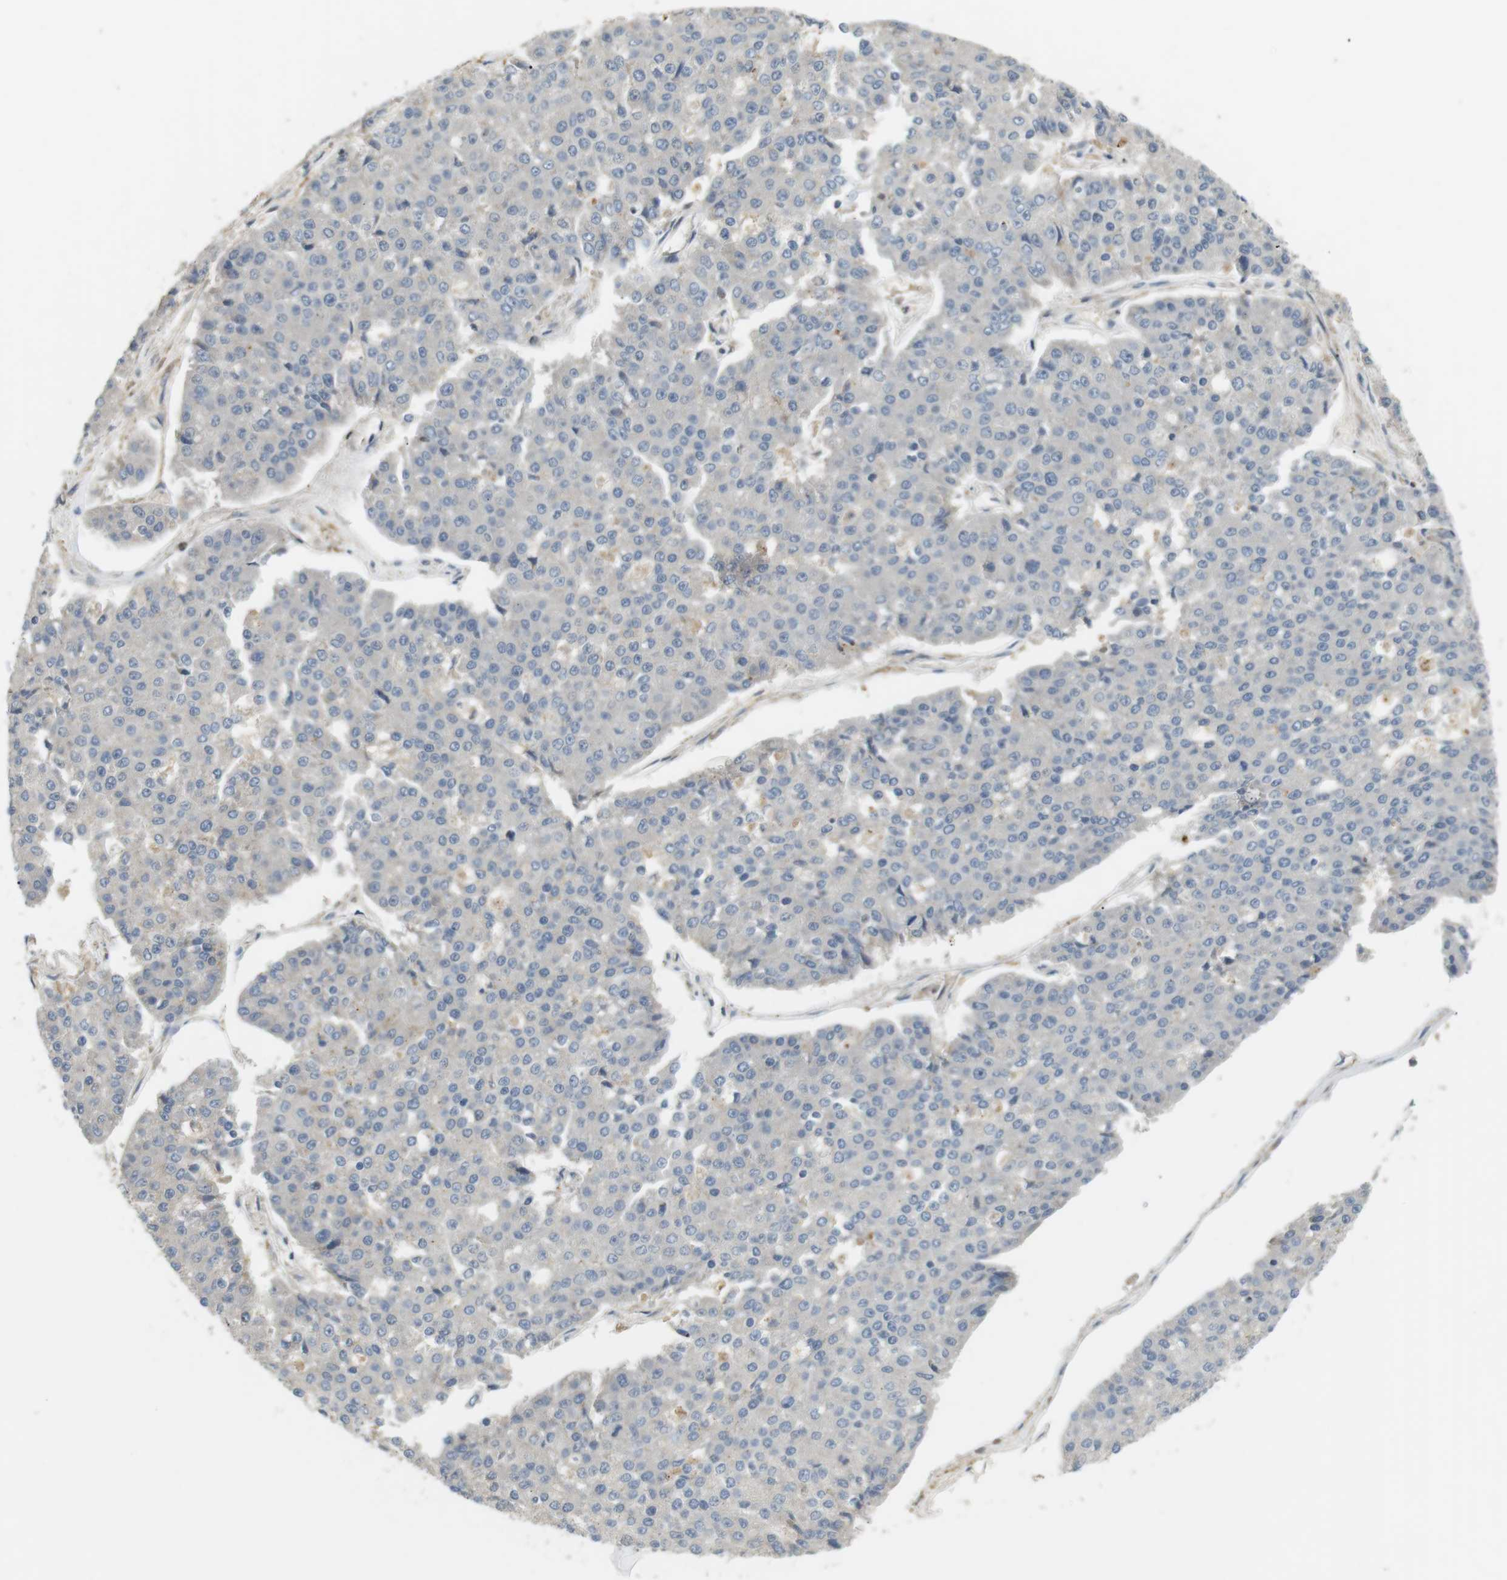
{"staining": {"intensity": "negative", "quantity": "none", "location": "none"}, "tissue": "pancreatic cancer", "cell_type": "Tumor cells", "image_type": "cancer", "snomed": [{"axis": "morphology", "description": "Adenocarcinoma, NOS"}, {"axis": "topography", "description": "Pancreas"}], "caption": "Protein analysis of pancreatic cancer exhibits no significant positivity in tumor cells.", "gene": "P2RY1", "patient": {"sex": "male", "age": 50}}